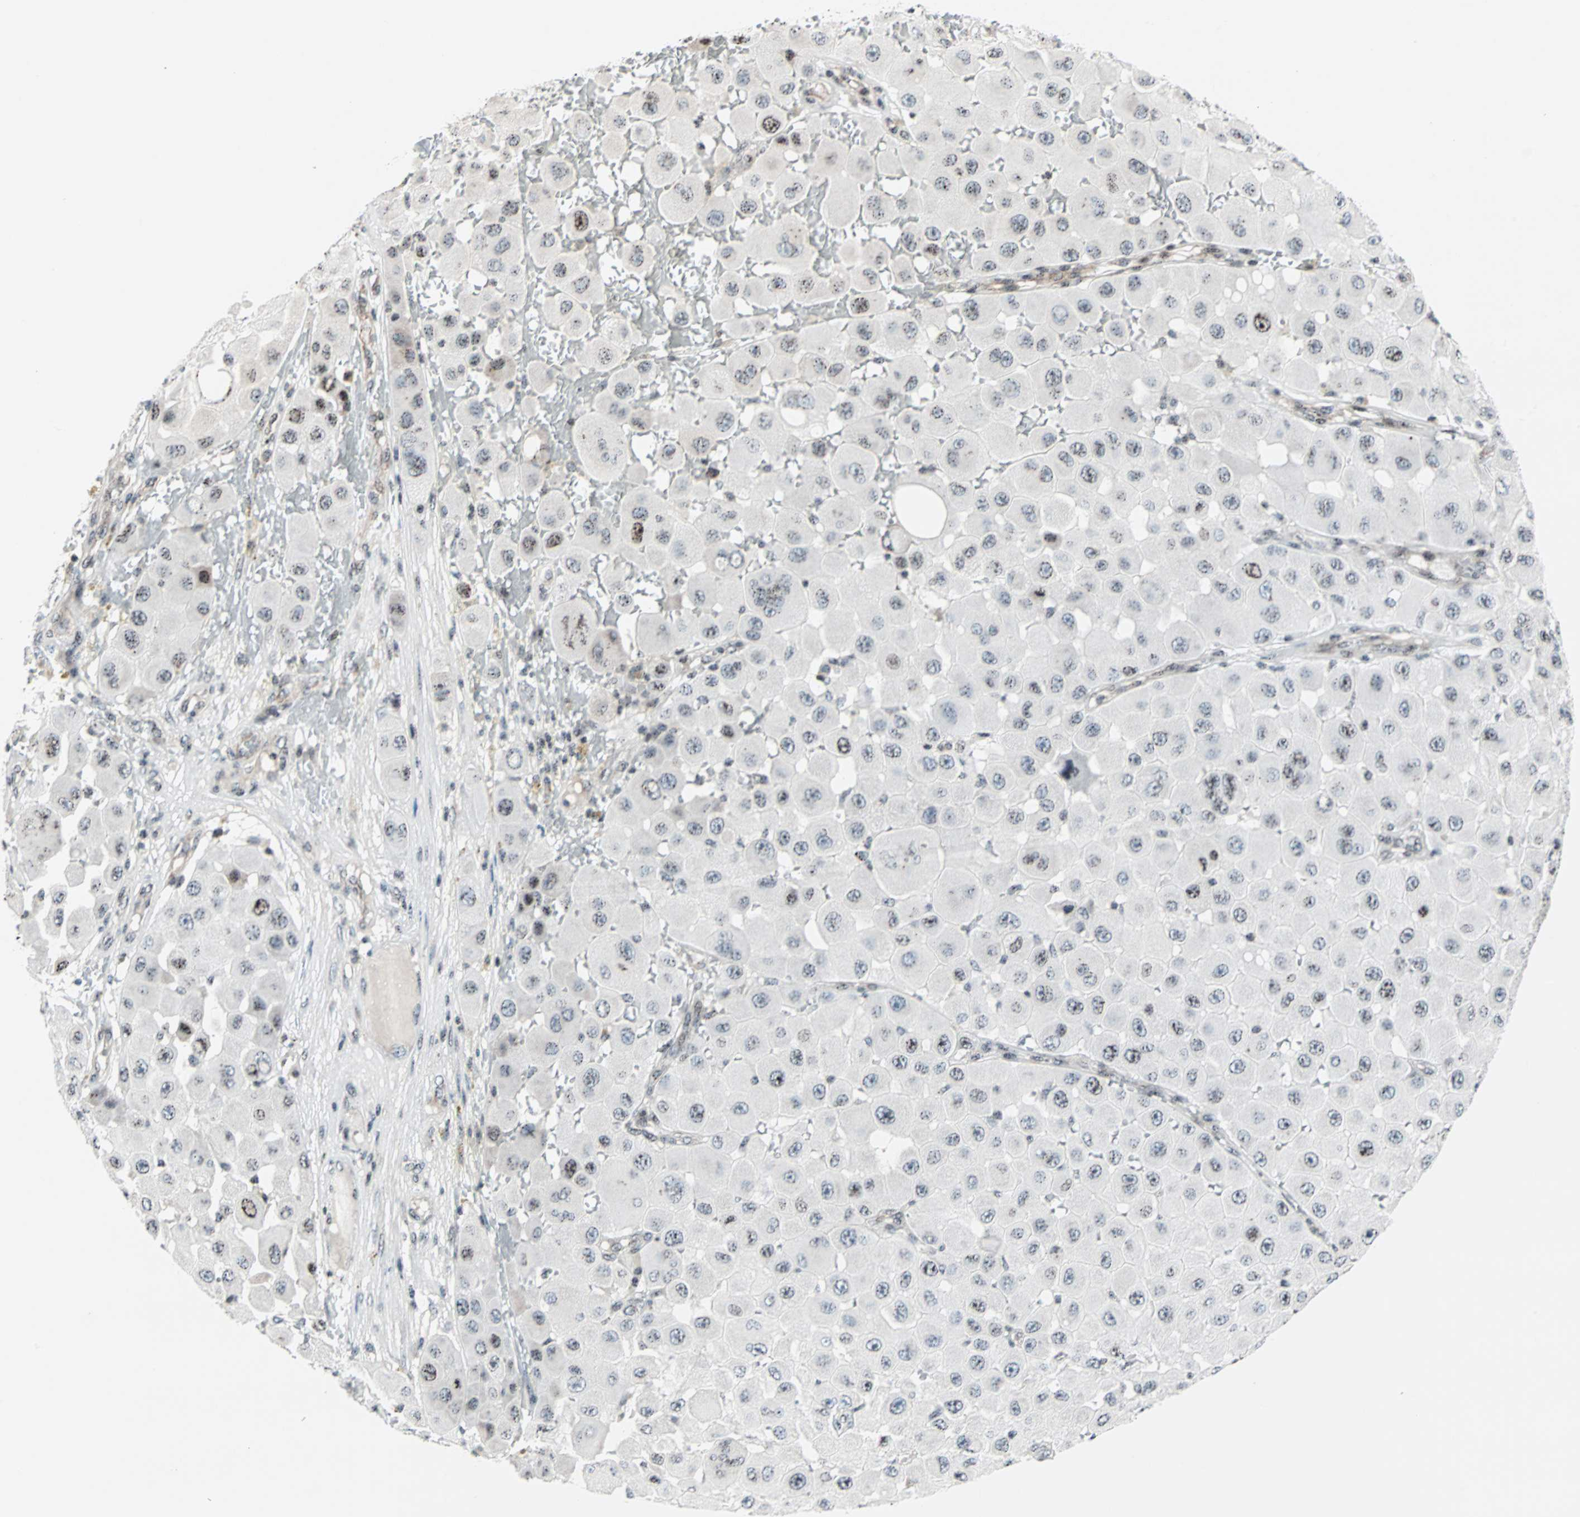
{"staining": {"intensity": "weak", "quantity": "<25%", "location": "nuclear"}, "tissue": "melanoma", "cell_type": "Tumor cells", "image_type": "cancer", "snomed": [{"axis": "morphology", "description": "Malignant melanoma, NOS"}, {"axis": "topography", "description": "Skin"}], "caption": "An IHC image of melanoma is shown. There is no staining in tumor cells of melanoma.", "gene": "CENPA", "patient": {"sex": "female", "age": 81}}